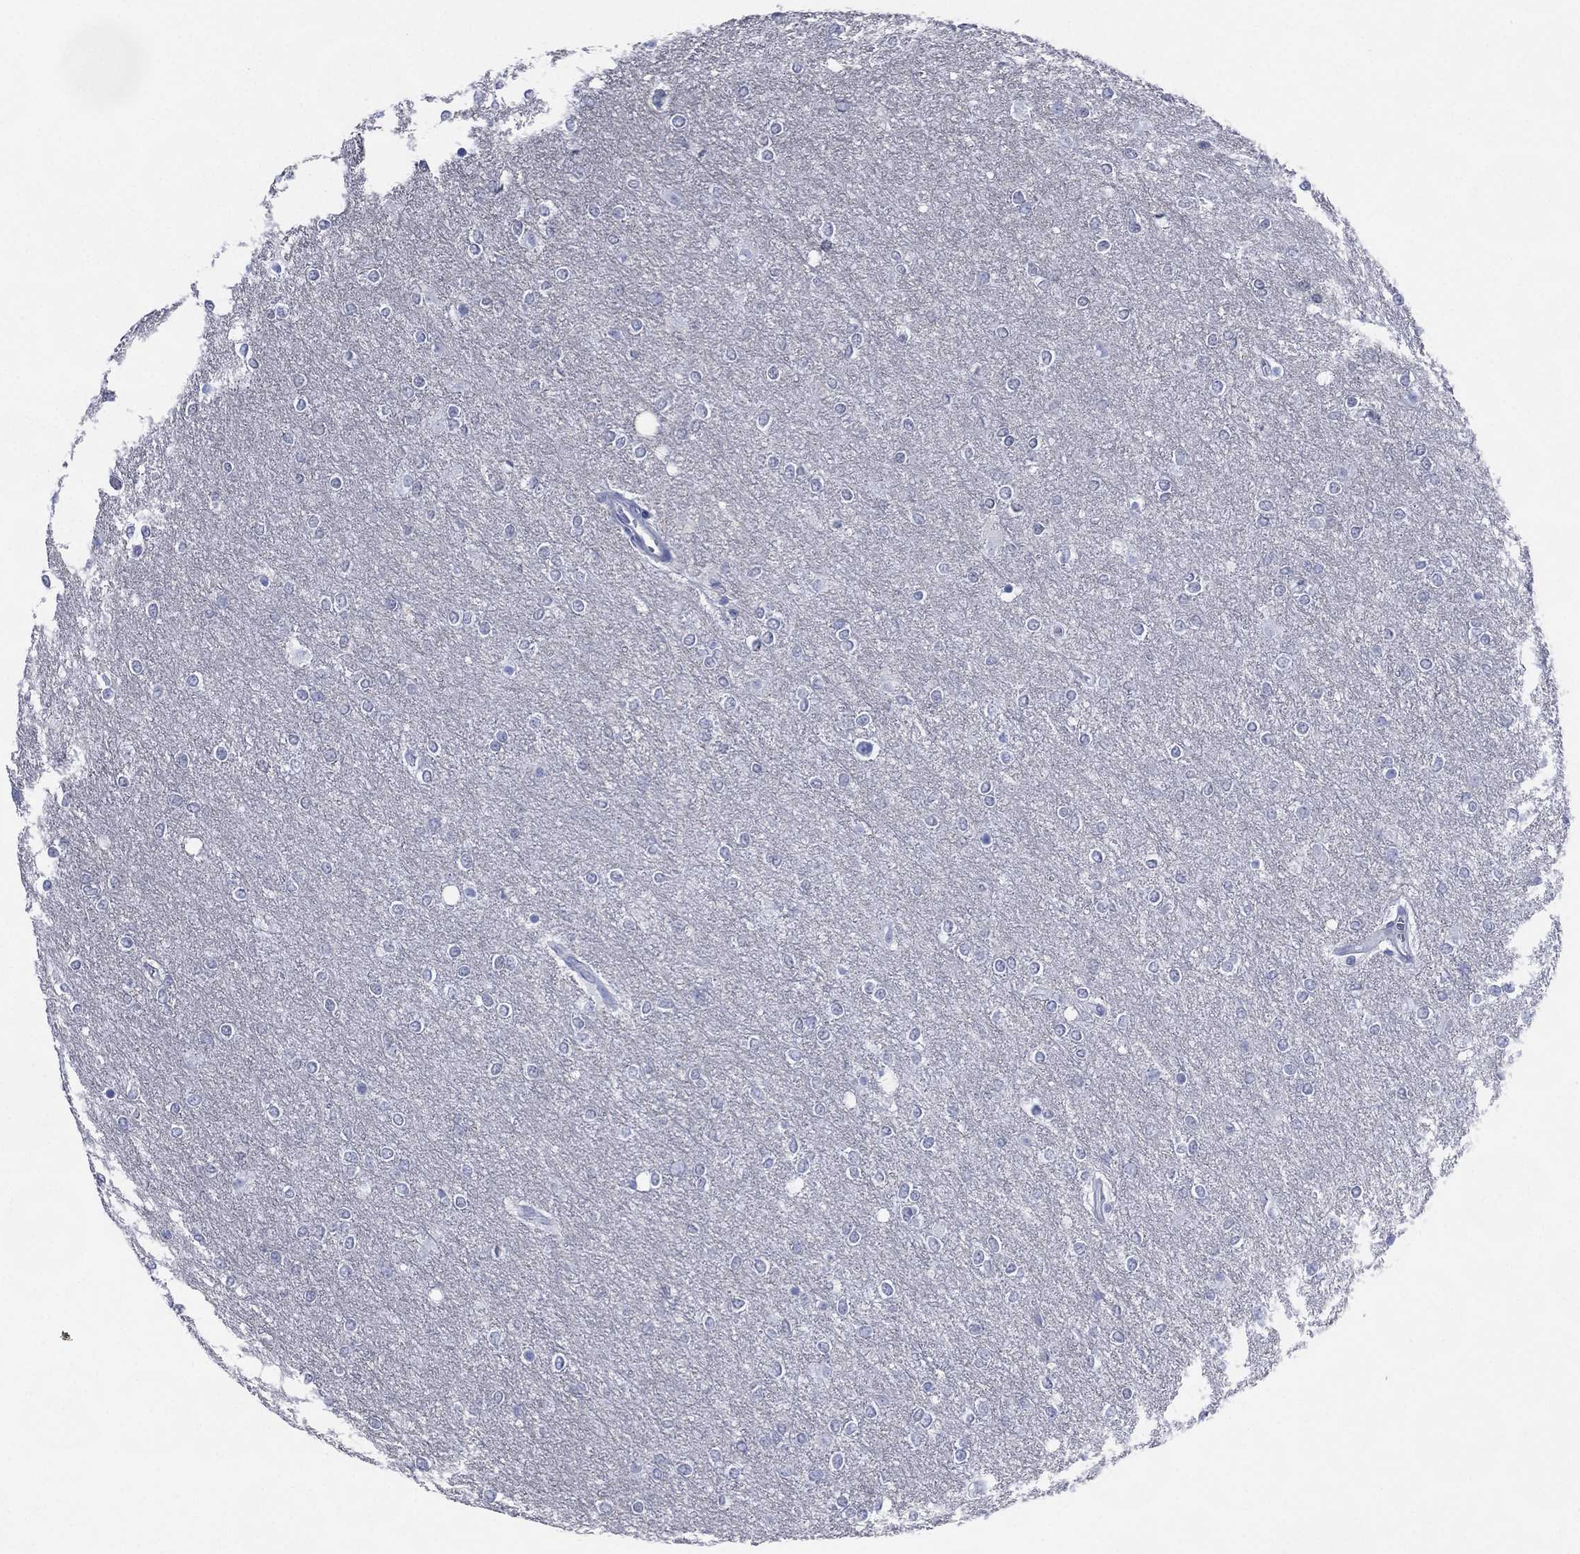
{"staining": {"intensity": "negative", "quantity": "none", "location": "none"}, "tissue": "glioma", "cell_type": "Tumor cells", "image_type": "cancer", "snomed": [{"axis": "morphology", "description": "Glioma, malignant, High grade"}, {"axis": "topography", "description": "Brain"}], "caption": "Malignant high-grade glioma was stained to show a protein in brown. There is no significant positivity in tumor cells. (Brightfield microscopy of DAB IHC at high magnification).", "gene": "TMEM247", "patient": {"sex": "female", "age": 61}}